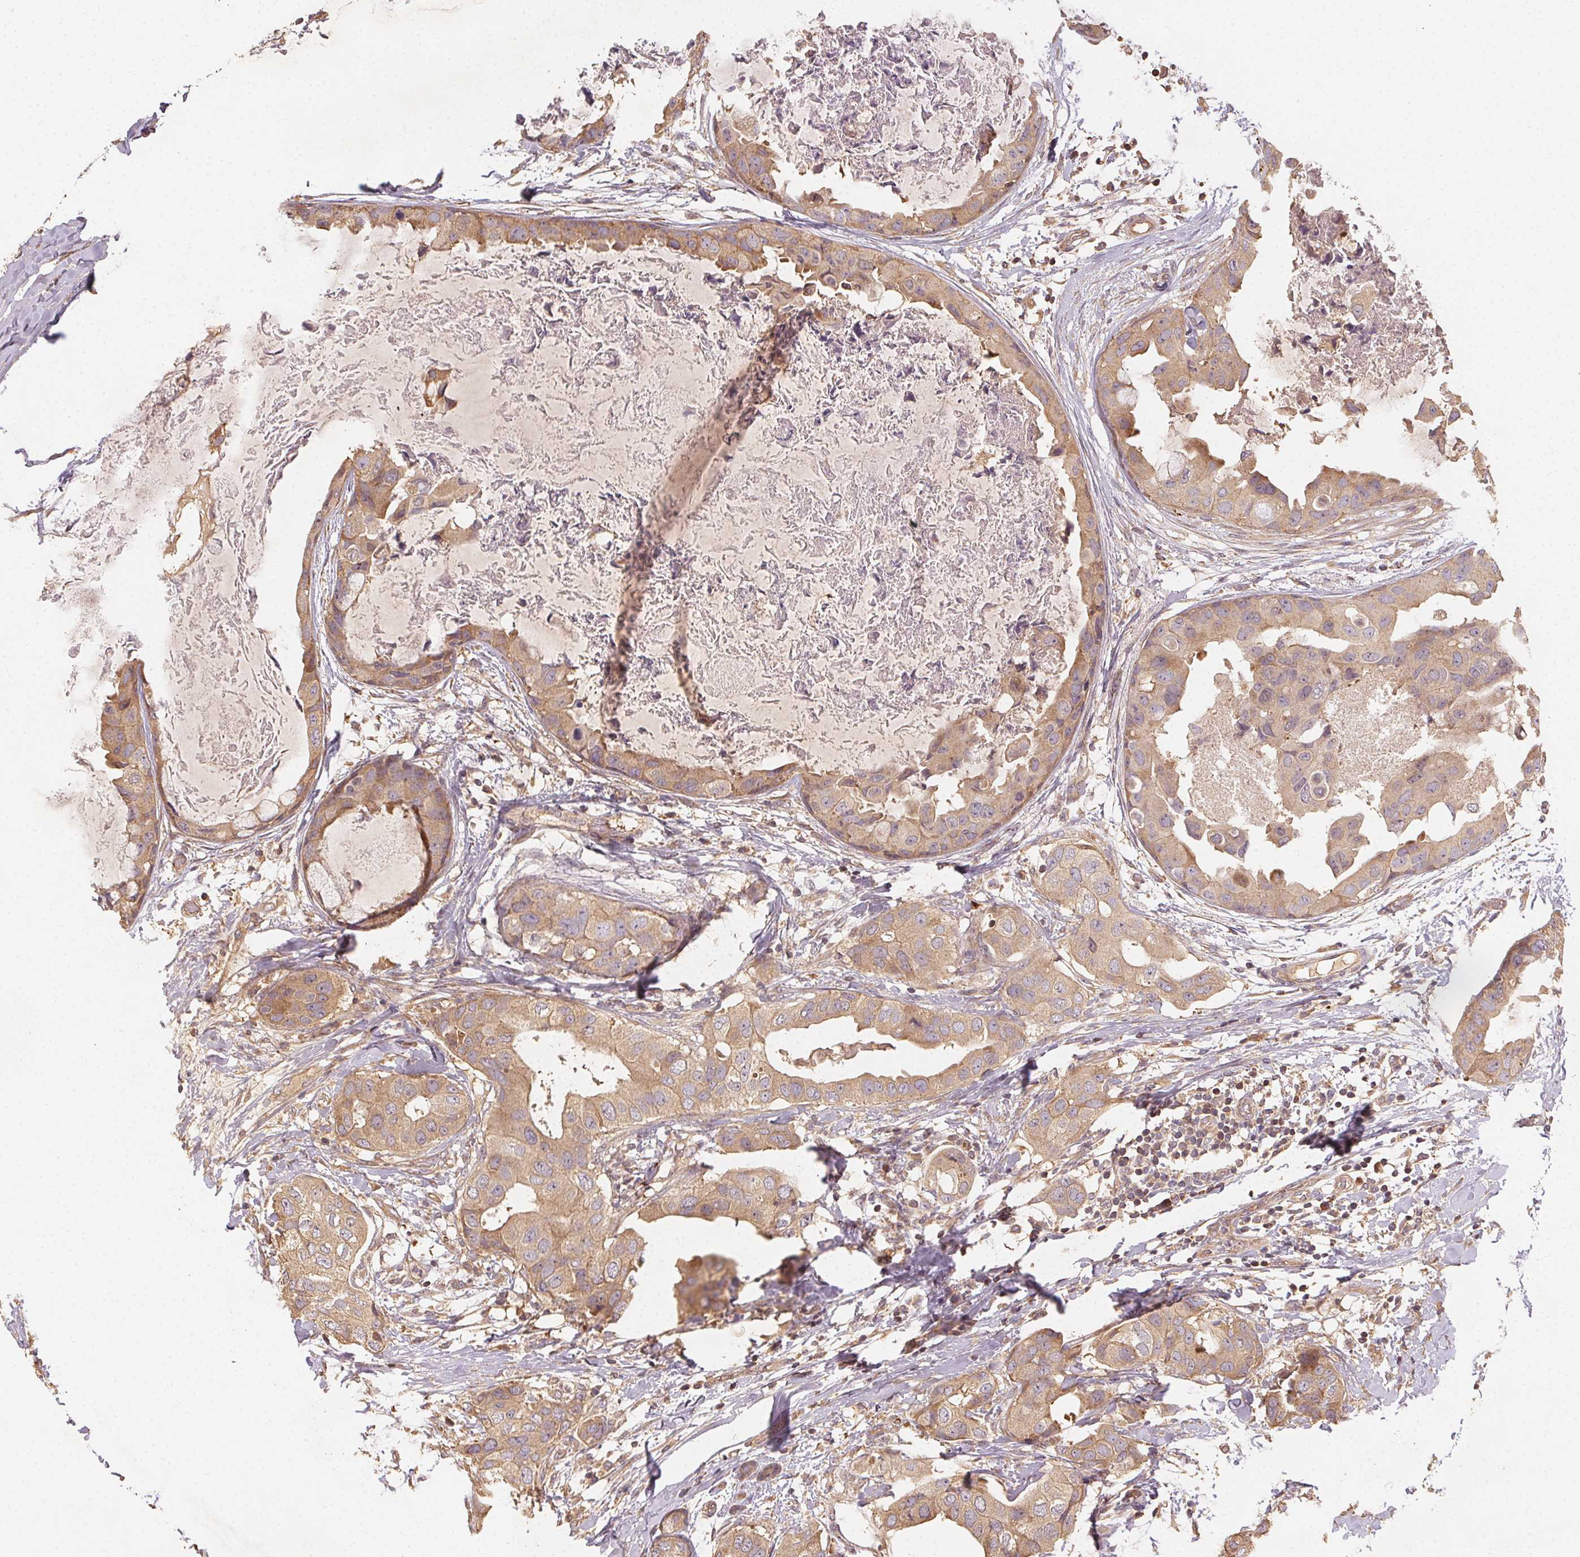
{"staining": {"intensity": "weak", "quantity": ">75%", "location": "cytoplasmic/membranous"}, "tissue": "breast cancer", "cell_type": "Tumor cells", "image_type": "cancer", "snomed": [{"axis": "morphology", "description": "Normal tissue, NOS"}, {"axis": "morphology", "description": "Duct carcinoma"}, {"axis": "topography", "description": "Breast"}], "caption": "Breast cancer (infiltrating ductal carcinoma) tissue shows weak cytoplasmic/membranous staining in about >75% of tumor cells", "gene": "RALA", "patient": {"sex": "female", "age": 40}}